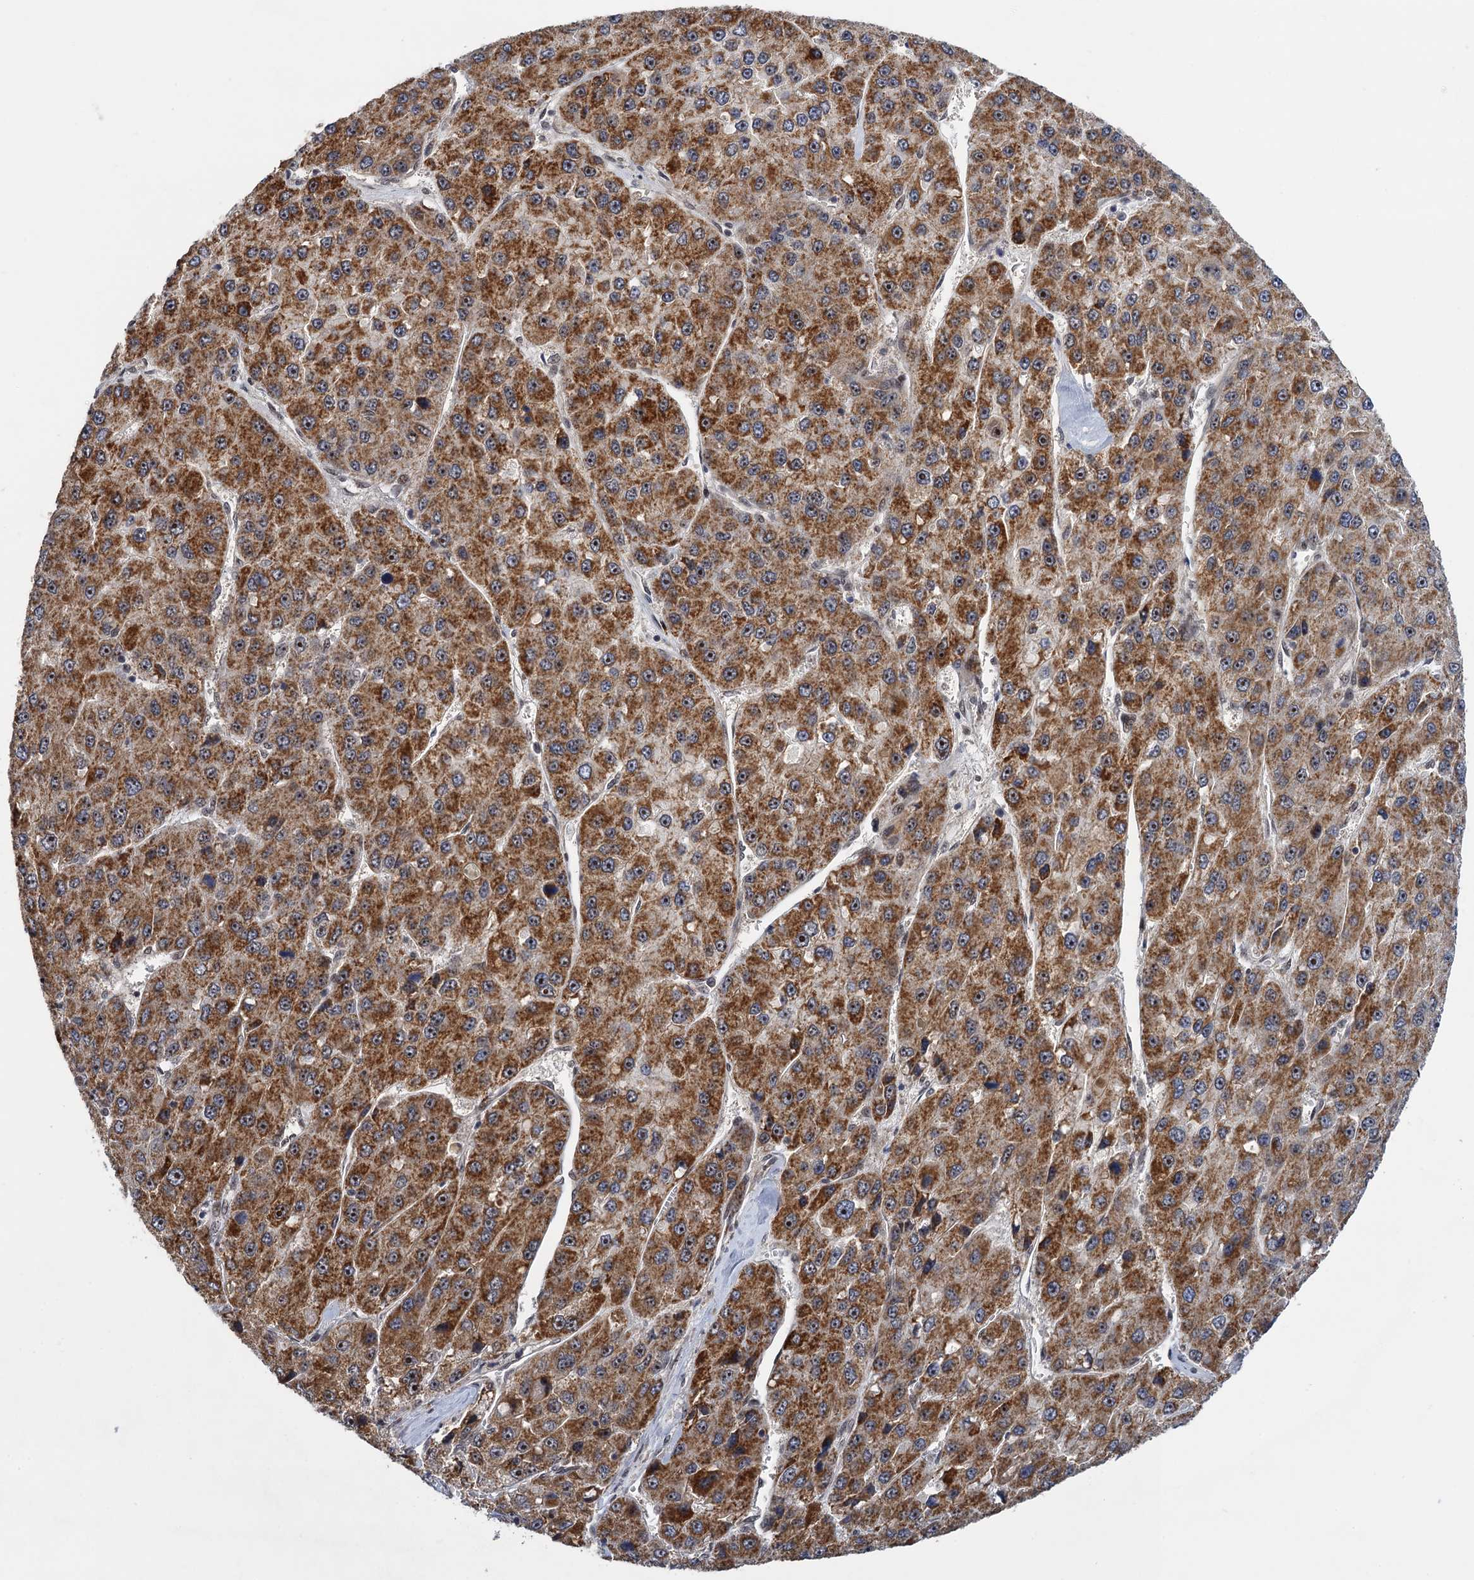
{"staining": {"intensity": "moderate", "quantity": ">75%", "location": "cytoplasmic/membranous"}, "tissue": "liver cancer", "cell_type": "Tumor cells", "image_type": "cancer", "snomed": [{"axis": "morphology", "description": "Carcinoma, Hepatocellular, NOS"}, {"axis": "topography", "description": "Liver"}], "caption": "Immunohistochemical staining of human liver hepatocellular carcinoma shows moderate cytoplasmic/membranous protein expression in about >75% of tumor cells.", "gene": "ZAR1L", "patient": {"sex": "female", "age": 73}}